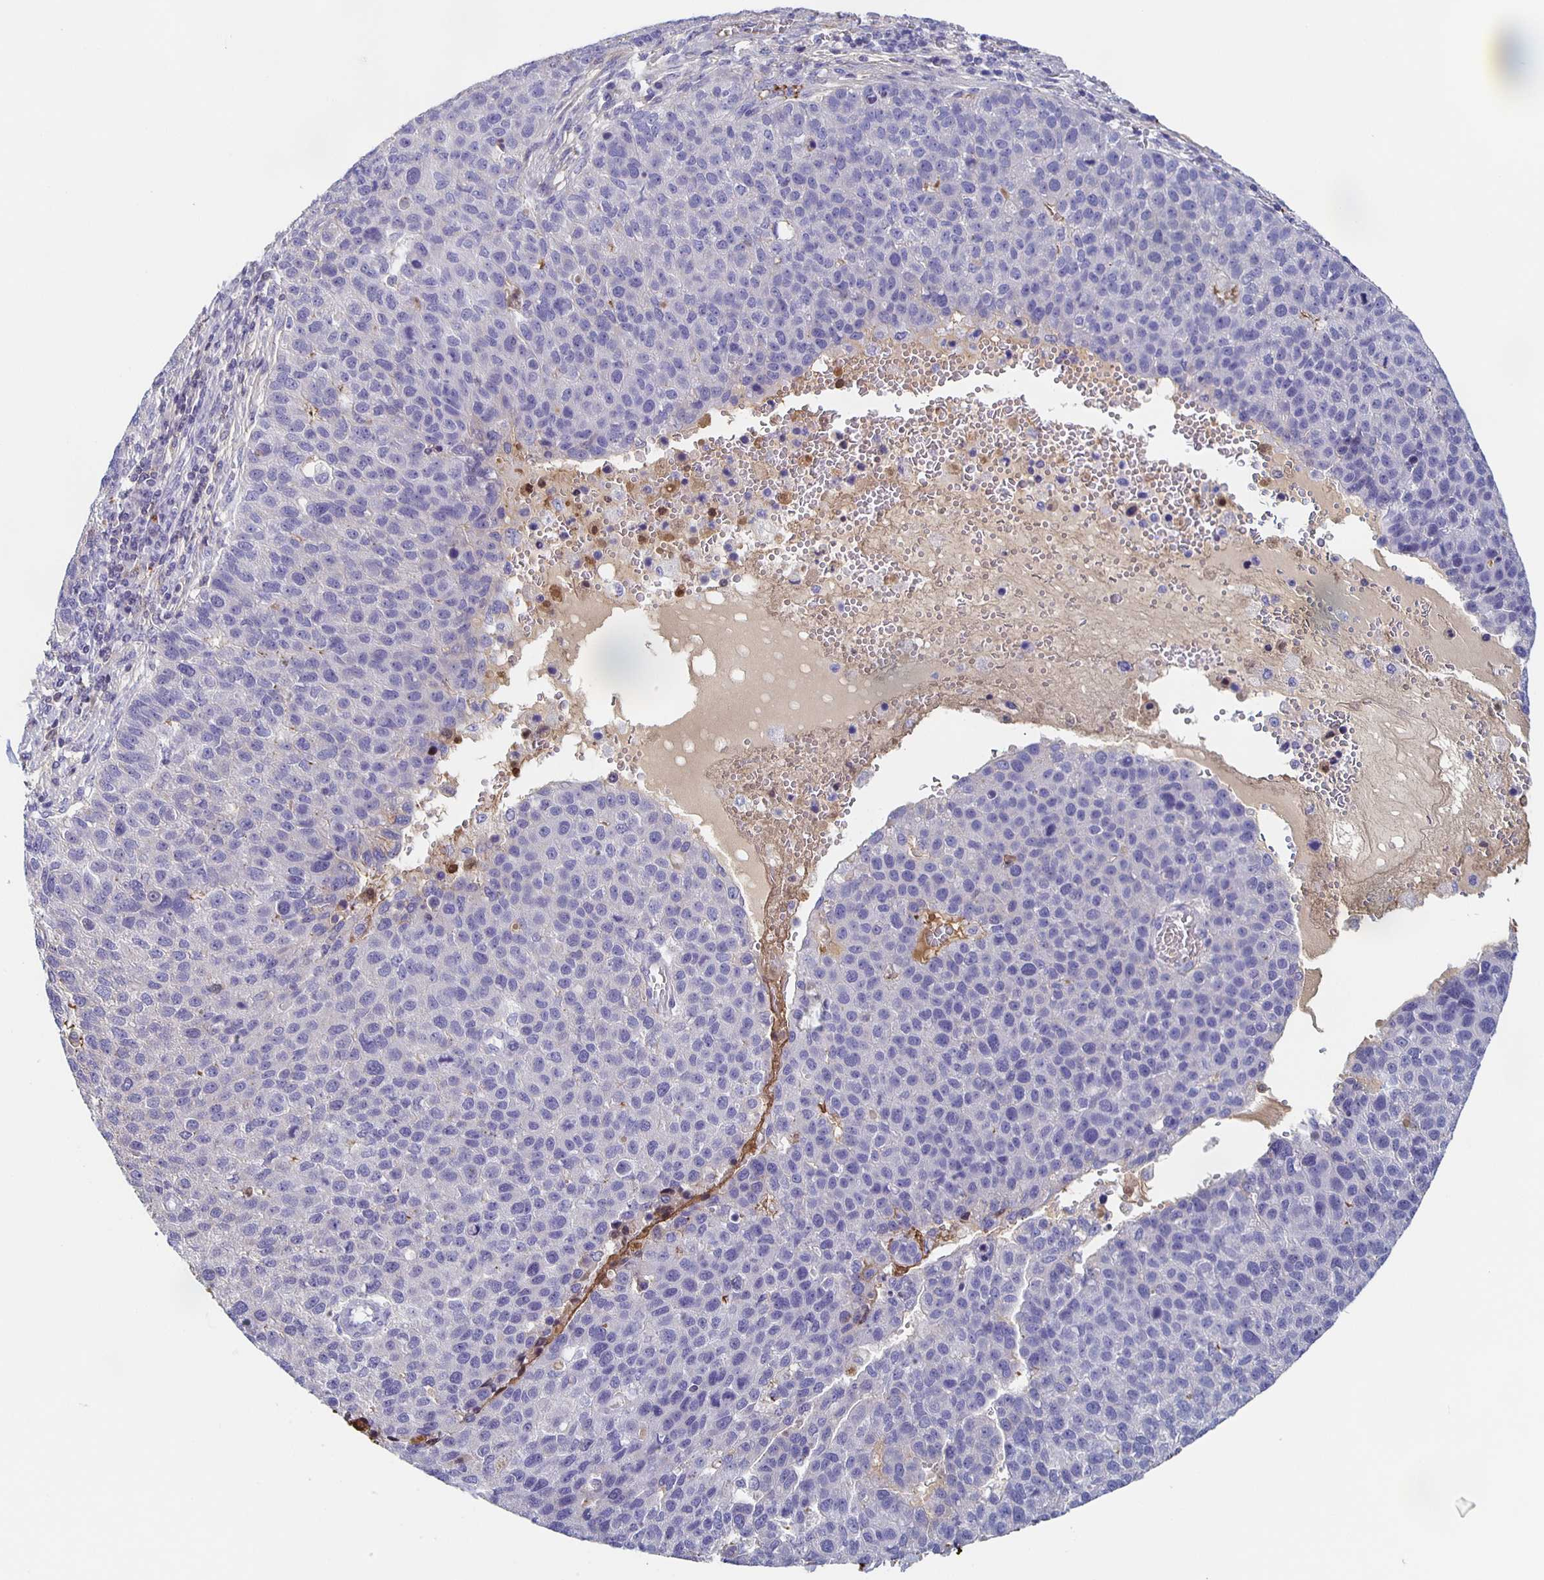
{"staining": {"intensity": "negative", "quantity": "none", "location": "none"}, "tissue": "pancreatic cancer", "cell_type": "Tumor cells", "image_type": "cancer", "snomed": [{"axis": "morphology", "description": "Adenocarcinoma, NOS"}, {"axis": "topography", "description": "Pancreas"}], "caption": "IHC histopathology image of neoplastic tissue: pancreatic cancer (adenocarcinoma) stained with DAB (3,3'-diaminobenzidine) exhibits no significant protein positivity in tumor cells.", "gene": "FGA", "patient": {"sex": "female", "age": 61}}